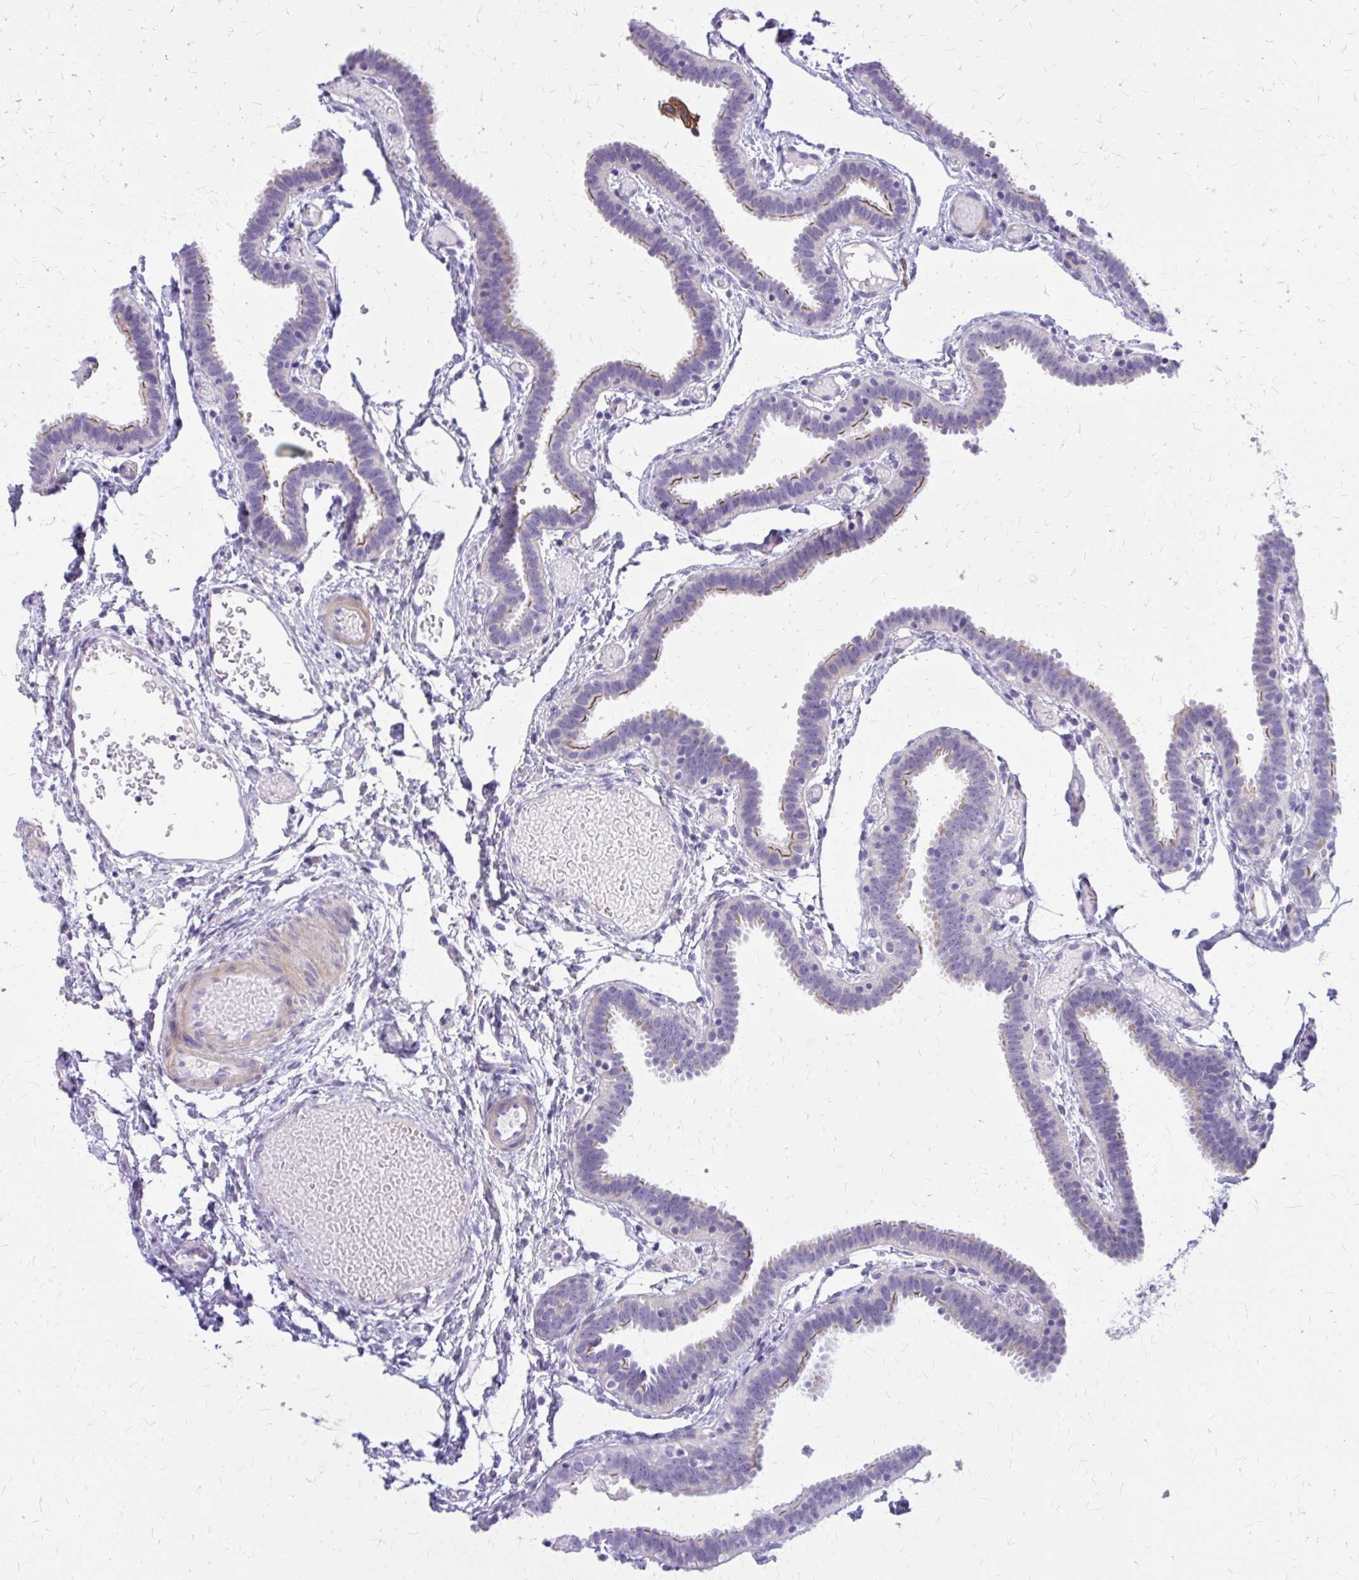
{"staining": {"intensity": "moderate", "quantity": "<25%", "location": "cytoplasmic/membranous"}, "tissue": "fallopian tube", "cell_type": "Glandular cells", "image_type": "normal", "snomed": [{"axis": "morphology", "description": "Normal tissue, NOS"}, {"axis": "topography", "description": "Fallopian tube"}], "caption": "Protein expression analysis of unremarkable human fallopian tube reveals moderate cytoplasmic/membranous positivity in about <25% of glandular cells. Immunohistochemistry (ihc) stains the protein in brown and the nuclei are stained blue.", "gene": "GLYATL2", "patient": {"sex": "female", "age": 37}}